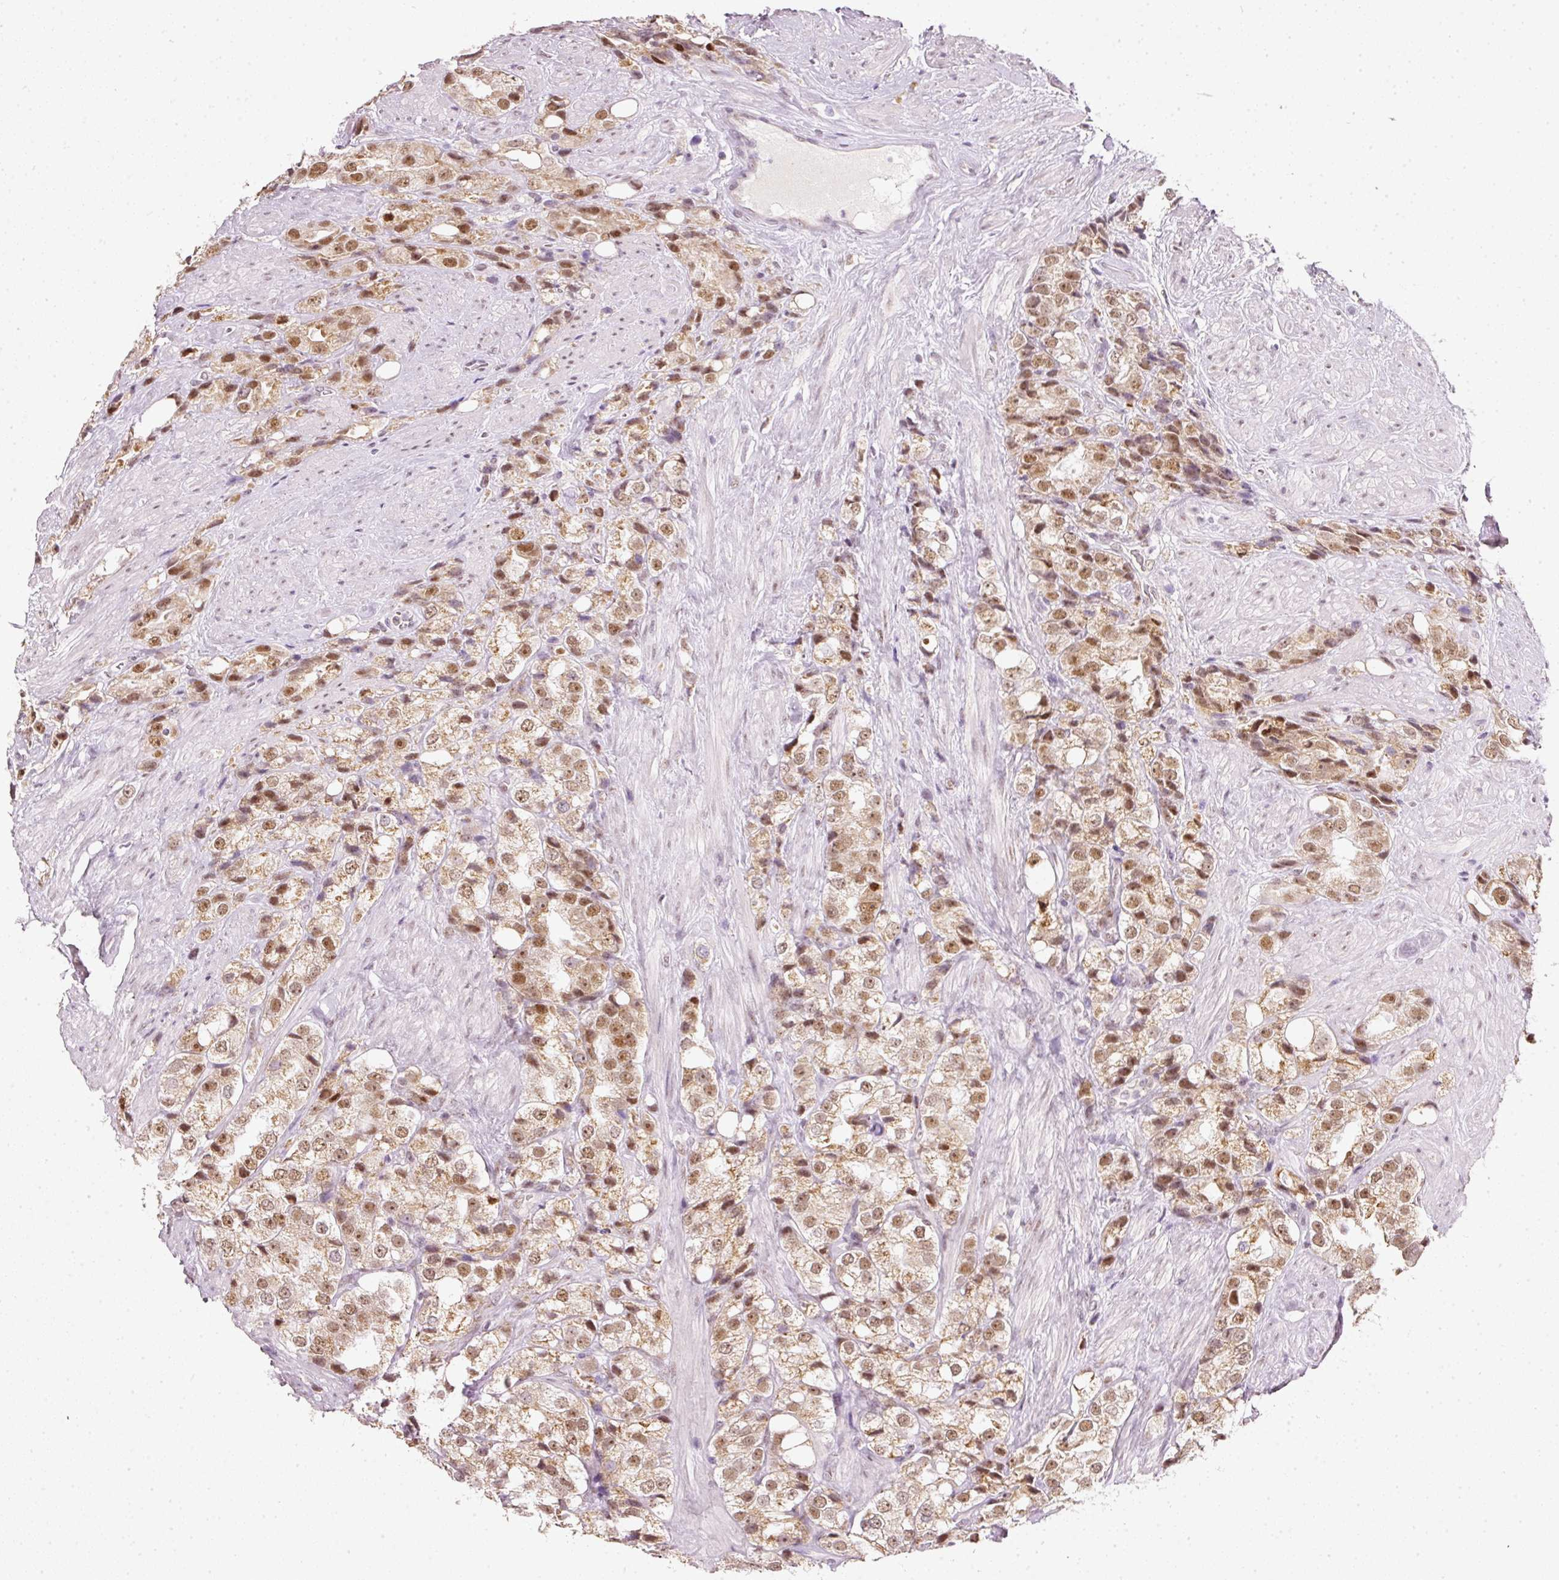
{"staining": {"intensity": "moderate", "quantity": ">75%", "location": "nuclear"}, "tissue": "prostate cancer", "cell_type": "Tumor cells", "image_type": "cancer", "snomed": [{"axis": "morphology", "description": "Adenocarcinoma, NOS"}, {"axis": "topography", "description": "Prostate"}], "caption": "Adenocarcinoma (prostate) stained for a protein (brown) demonstrates moderate nuclear positive staining in approximately >75% of tumor cells.", "gene": "FSTL3", "patient": {"sex": "male", "age": 79}}